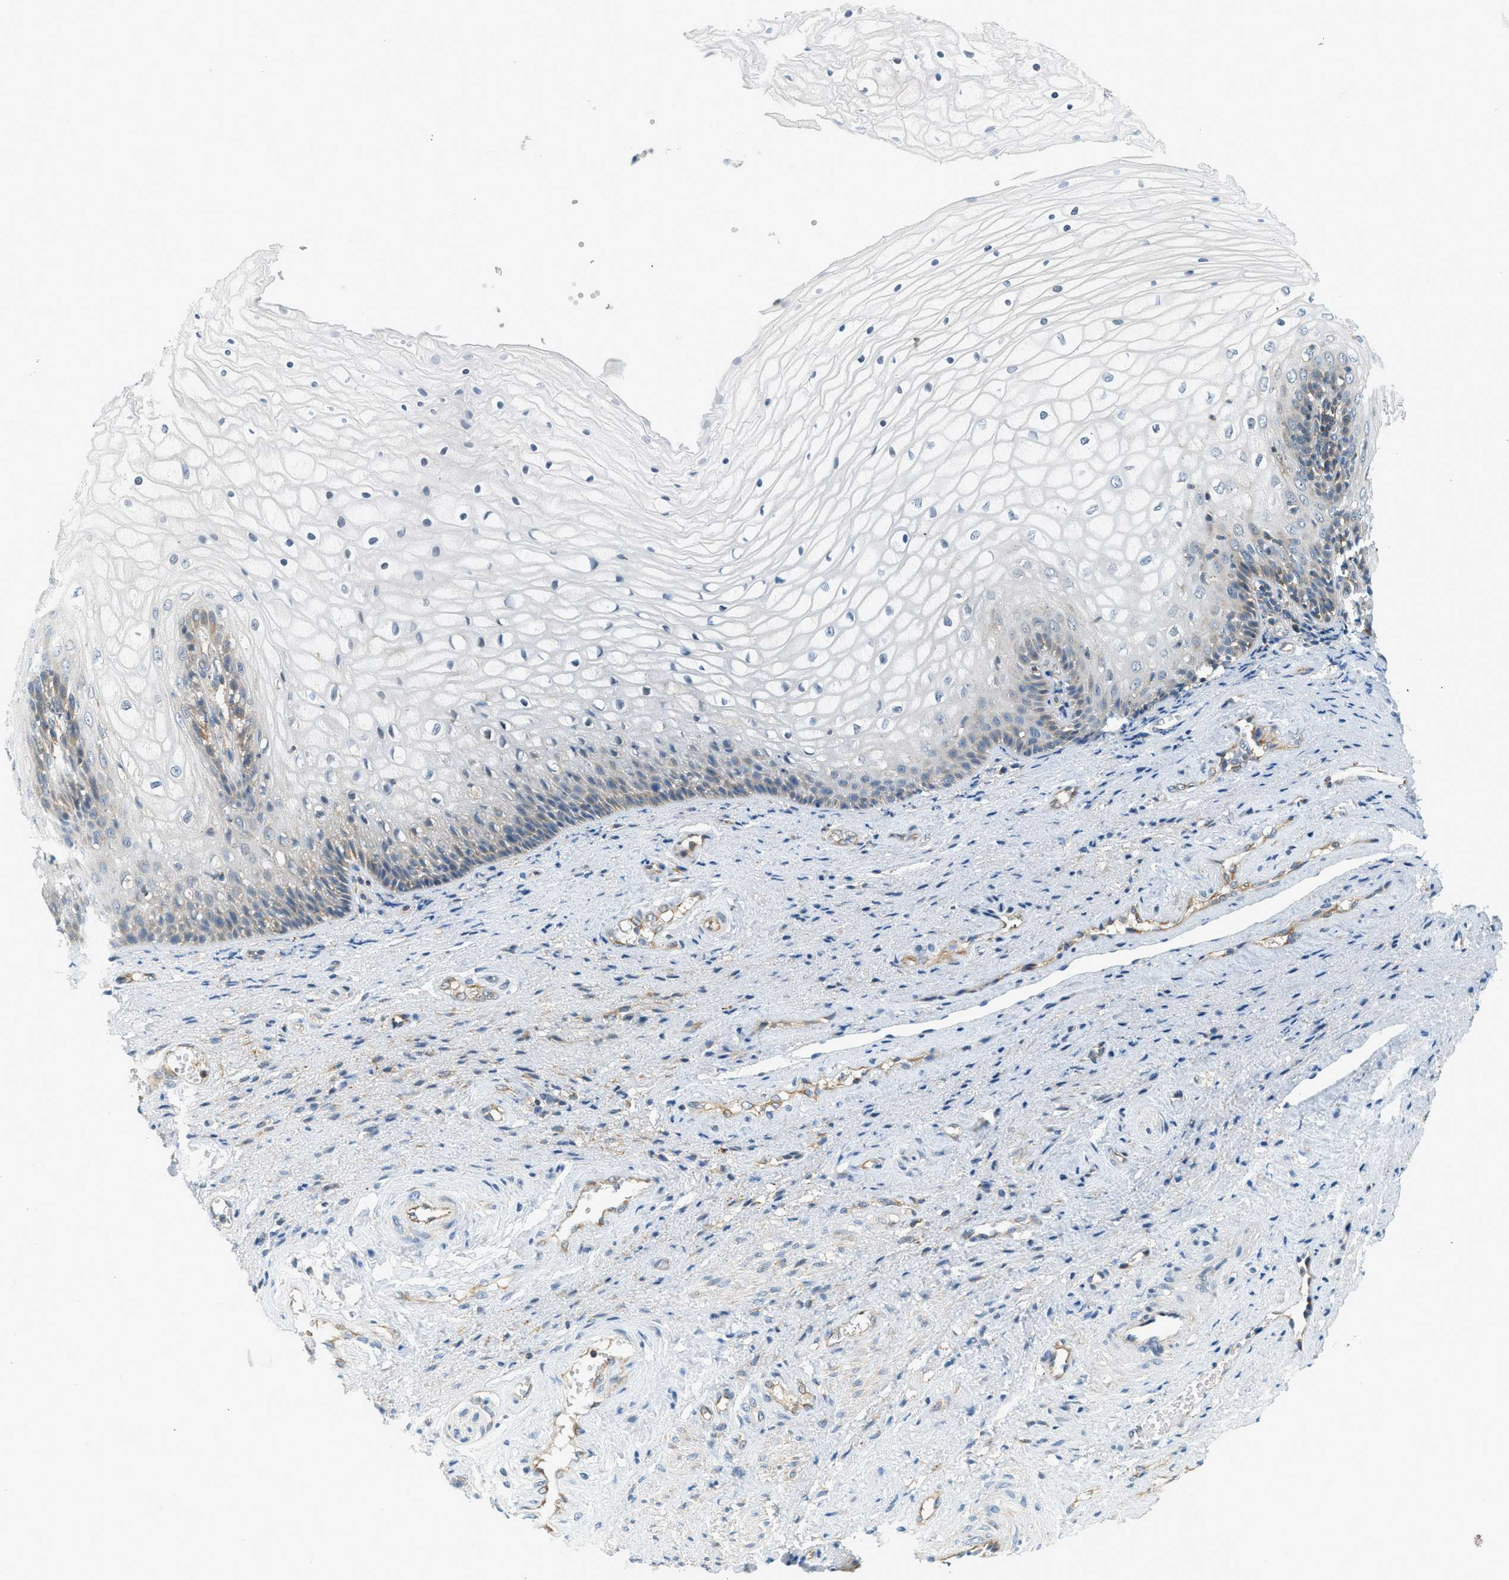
{"staining": {"intensity": "negative", "quantity": "none", "location": "none"}, "tissue": "vagina", "cell_type": "Squamous epithelial cells", "image_type": "normal", "snomed": [{"axis": "morphology", "description": "Normal tissue, NOS"}, {"axis": "topography", "description": "Vagina"}], "caption": "IHC image of normal vagina: human vagina stained with DAB (3,3'-diaminobenzidine) exhibits no significant protein positivity in squamous epithelial cells. (DAB (3,3'-diaminobenzidine) immunohistochemistry (IHC) with hematoxylin counter stain).", "gene": "PIGG", "patient": {"sex": "female", "age": 34}}